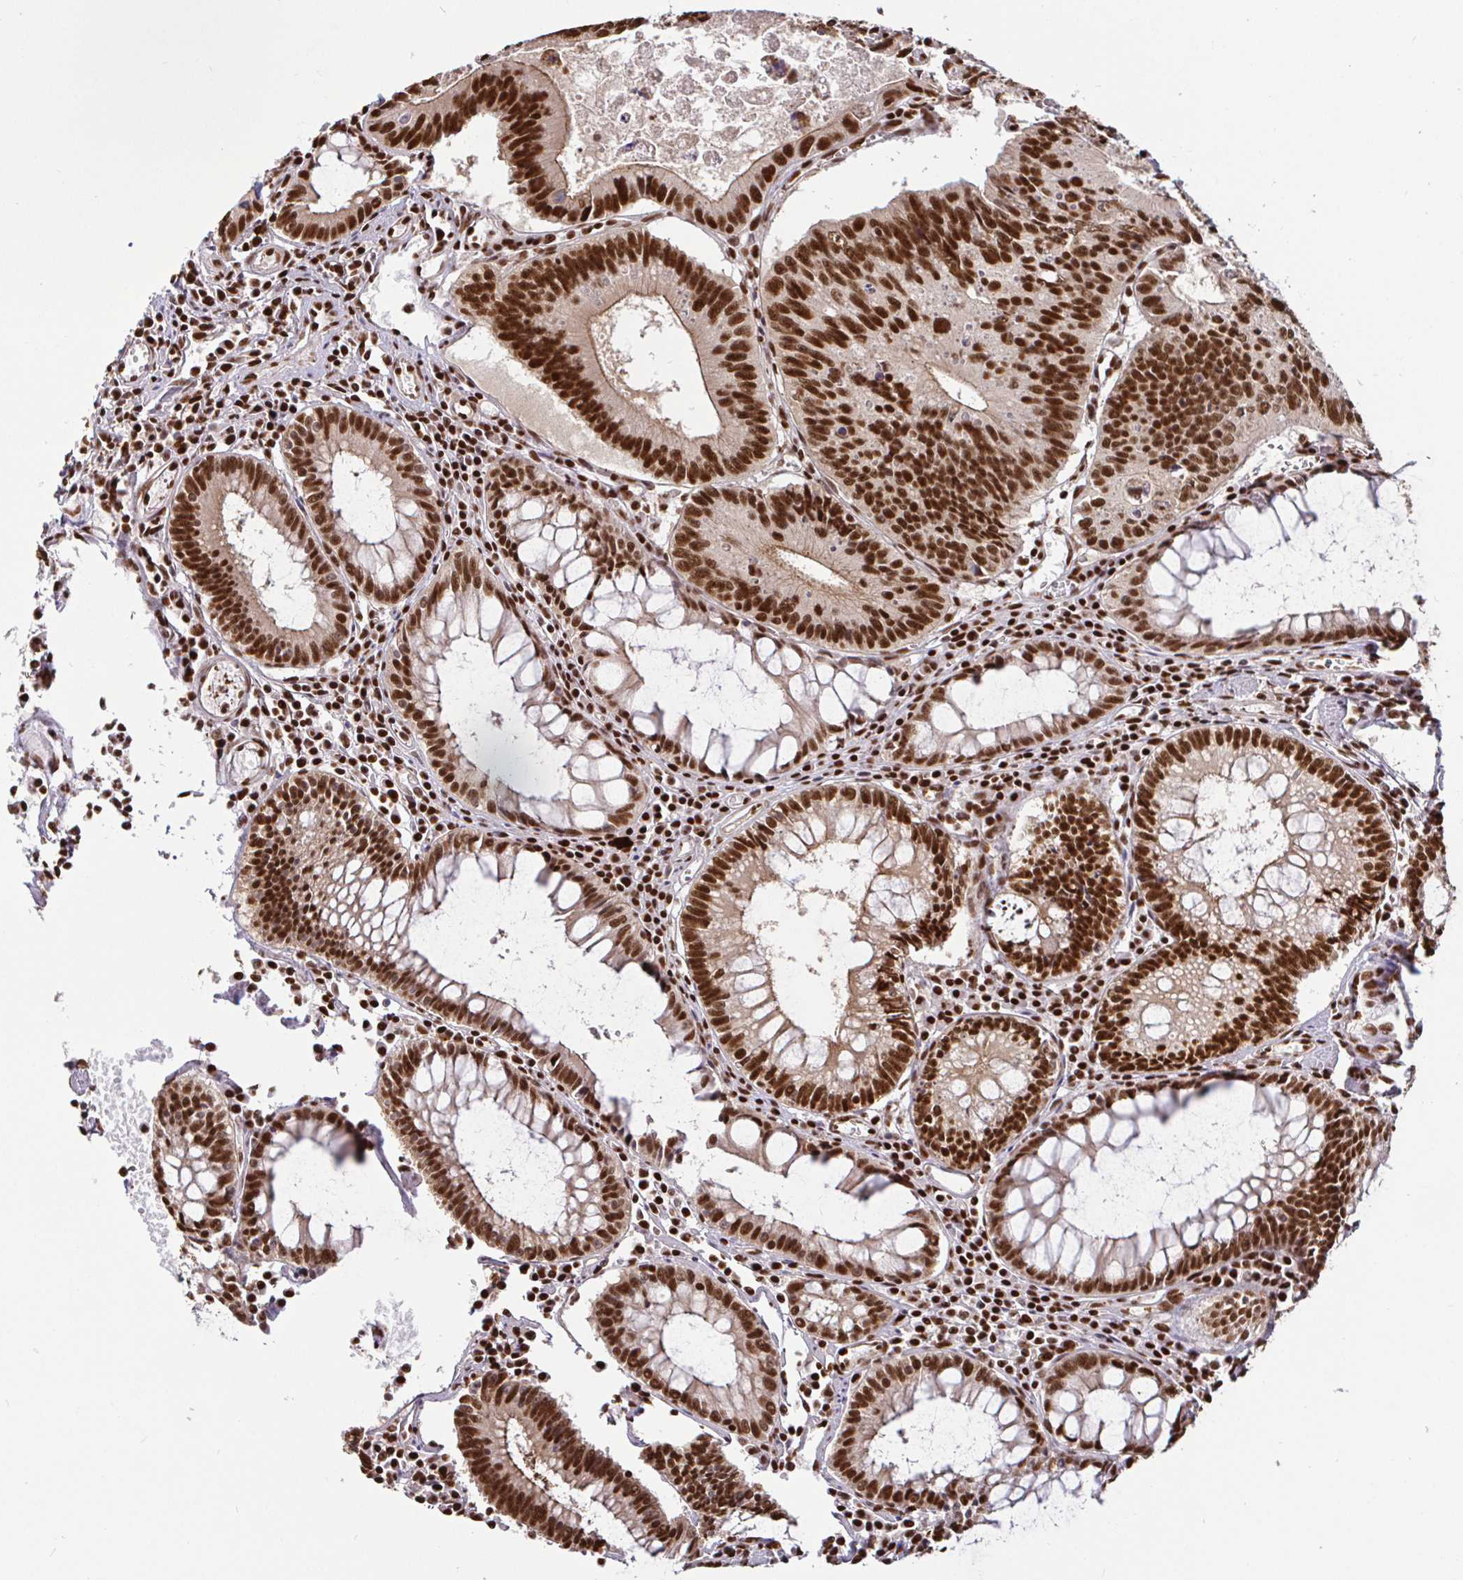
{"staining": {"intensity": "strong", "quantity": ">75%", "location": "cytoplasmic/membranous,nuclear"}, "tissue": "colorectal cancer", "cell_type": "Tumor cells", "image_type": "cancer", "snomed": [{"axis": "morphology", "description": "Adenocarcinoma, NOS"}, {"axis": "topography", "description": "Rectum"}], "caption": "The histopathology image shows staining of colorectal cancer (adenocarcinoma), revealing strong cytoplasmic/membranous and nuclear protein positivity (brown color) within tumor cells.", "gene": "SP3", "patient": {"sex": "female", "age": 81}}